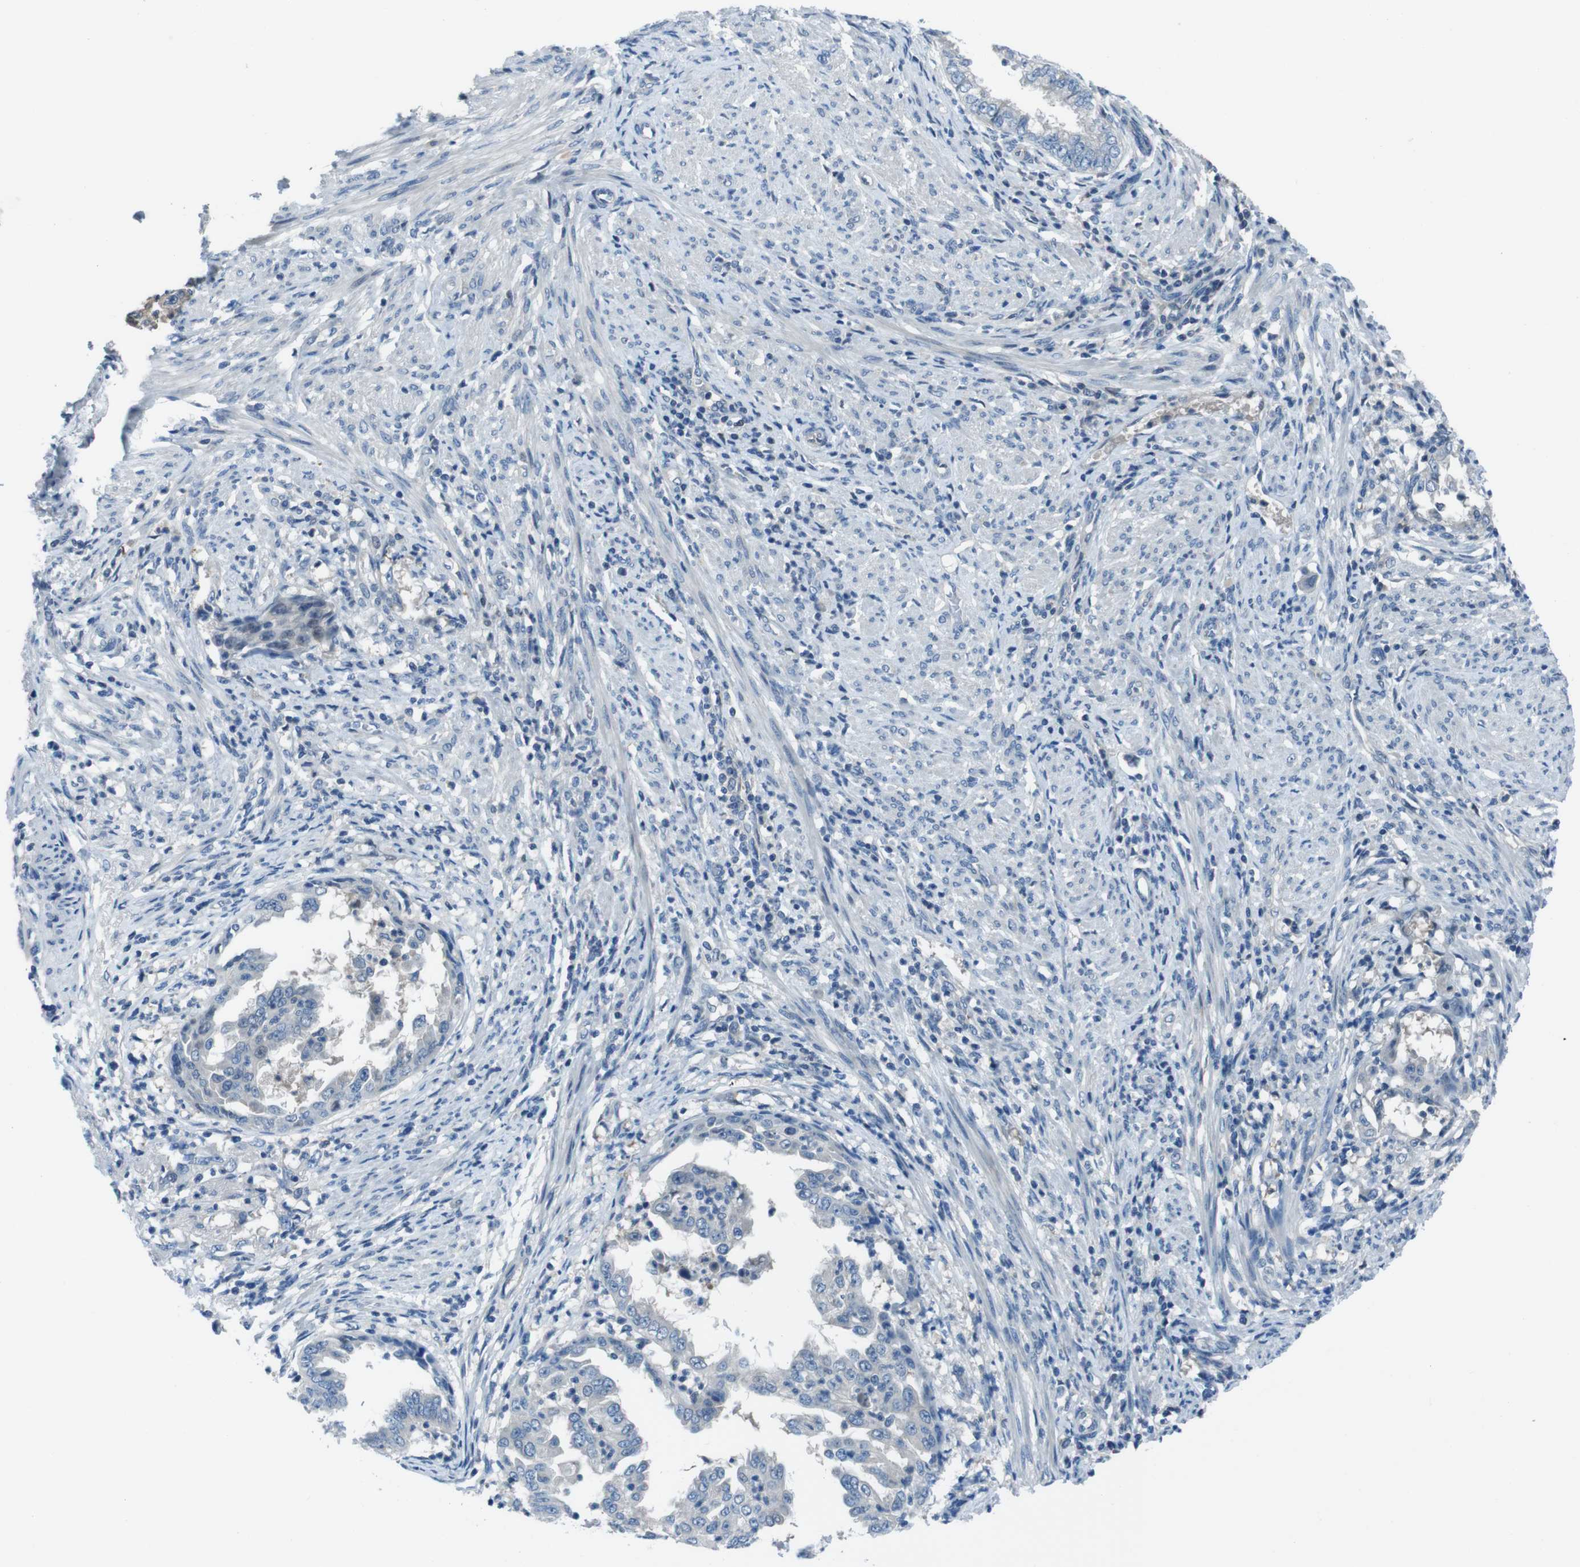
{"staining": {"intensity": "moderate", "quantity": "<25%", "location": "nuclear"}, "tissue": "endometrial cancer", "cell_type": "Tumor cells", "image_type": "cancer", "snomed": [{"axis": "morphology", "description": "Adenocarcinoma, NOS"}, {"axis": "topography", "description": "Endometrium"}], "caption": "This image reveals endometrial adenocarcinoma stained with immunohistochemistry (IHC) to label a protein in brown. The nuclear of tumor cells show moderate positivity for the protein. Nuclei are counter-stained blue.", "gene": "NANOS2", "patient": {"sex": "female", "age": 85}}